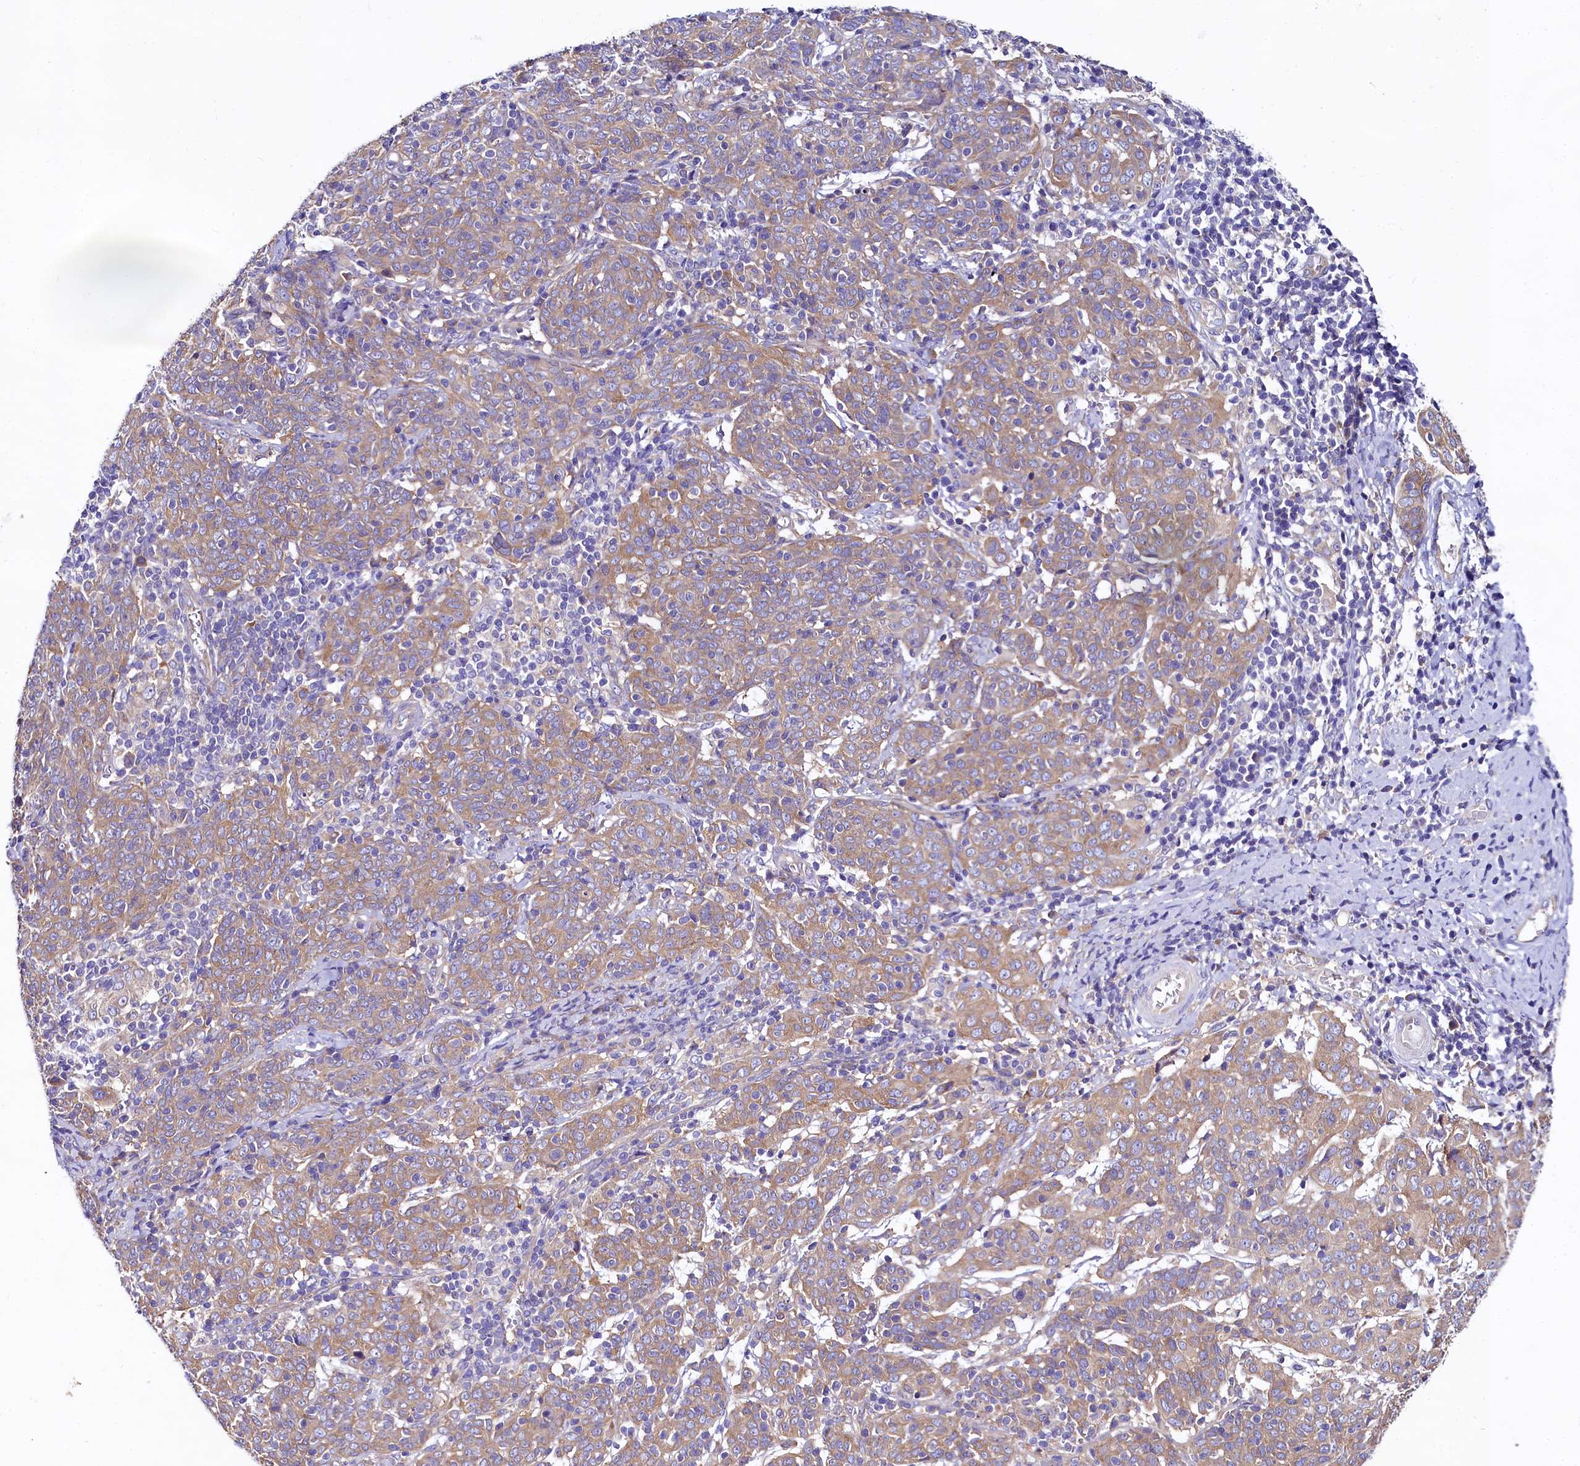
{"staining": {"intensity": "moderate", "quantity": ">75%", "location": "cytoplasmic/membranous"}, "tissue": "cervical cancer", "cell_type": "Tumor cells", "image_type": "cancer", "snomed": [{"axis": "morphology", "description": "Squamous cell carcinoma, NOS"}, {"axis": "topography", "description": "Cervix"}], "caption": "A histopathology image of cervical squamous cell carcinoma stained for a protein shows moderate cytoplasmic/membranous brown staining in tumor cells. (DAB (3,3'-diaminobenzidine) = brown stain, brightfield microscopy at high magnification).", "gene": "QARS1", "patient": {"sex": "female", "age": 67}}